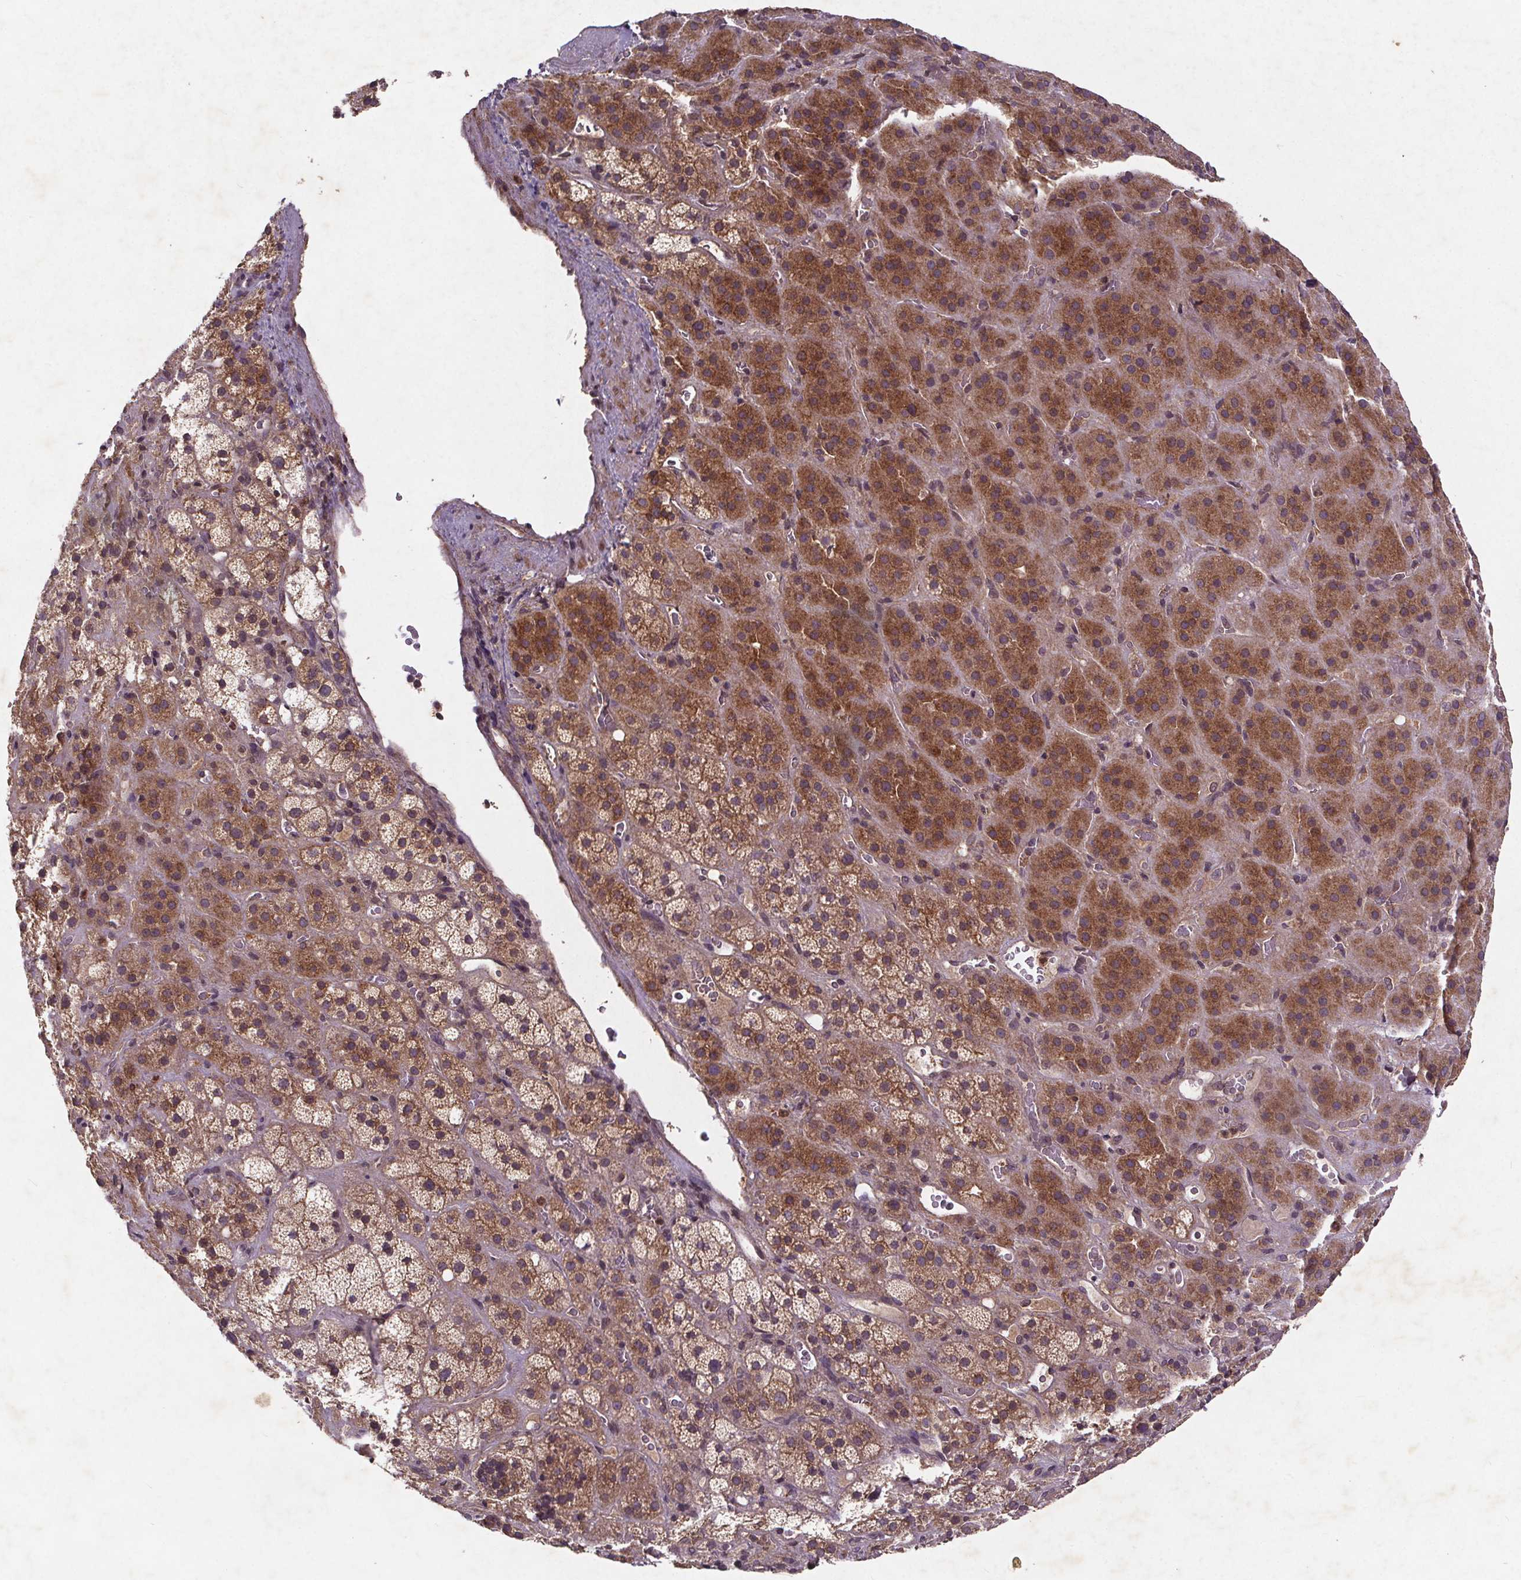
{"staining": {"intensity": "moderate", "quantity": "25%-75%", "location": "cytoplasmic/membranous"}, "tissue": "adrenal gland", "cell_type": "Glandular cells", "image_type": "normal", "snomed": [{"axis": "morphology", "description": "Normal tissue, NOS"}, {"axis": "topography", "description": "Adrenal gland"}], "caption": "Unremarkable adrenal gland was stained to show a protein in brown. There is medium levels of moderate cytoplasmic/membranous positivity in approximately 25%-75% of glandular cells.", "gene": "STRN3", "patient": {"sex": "male", "age": 57}}